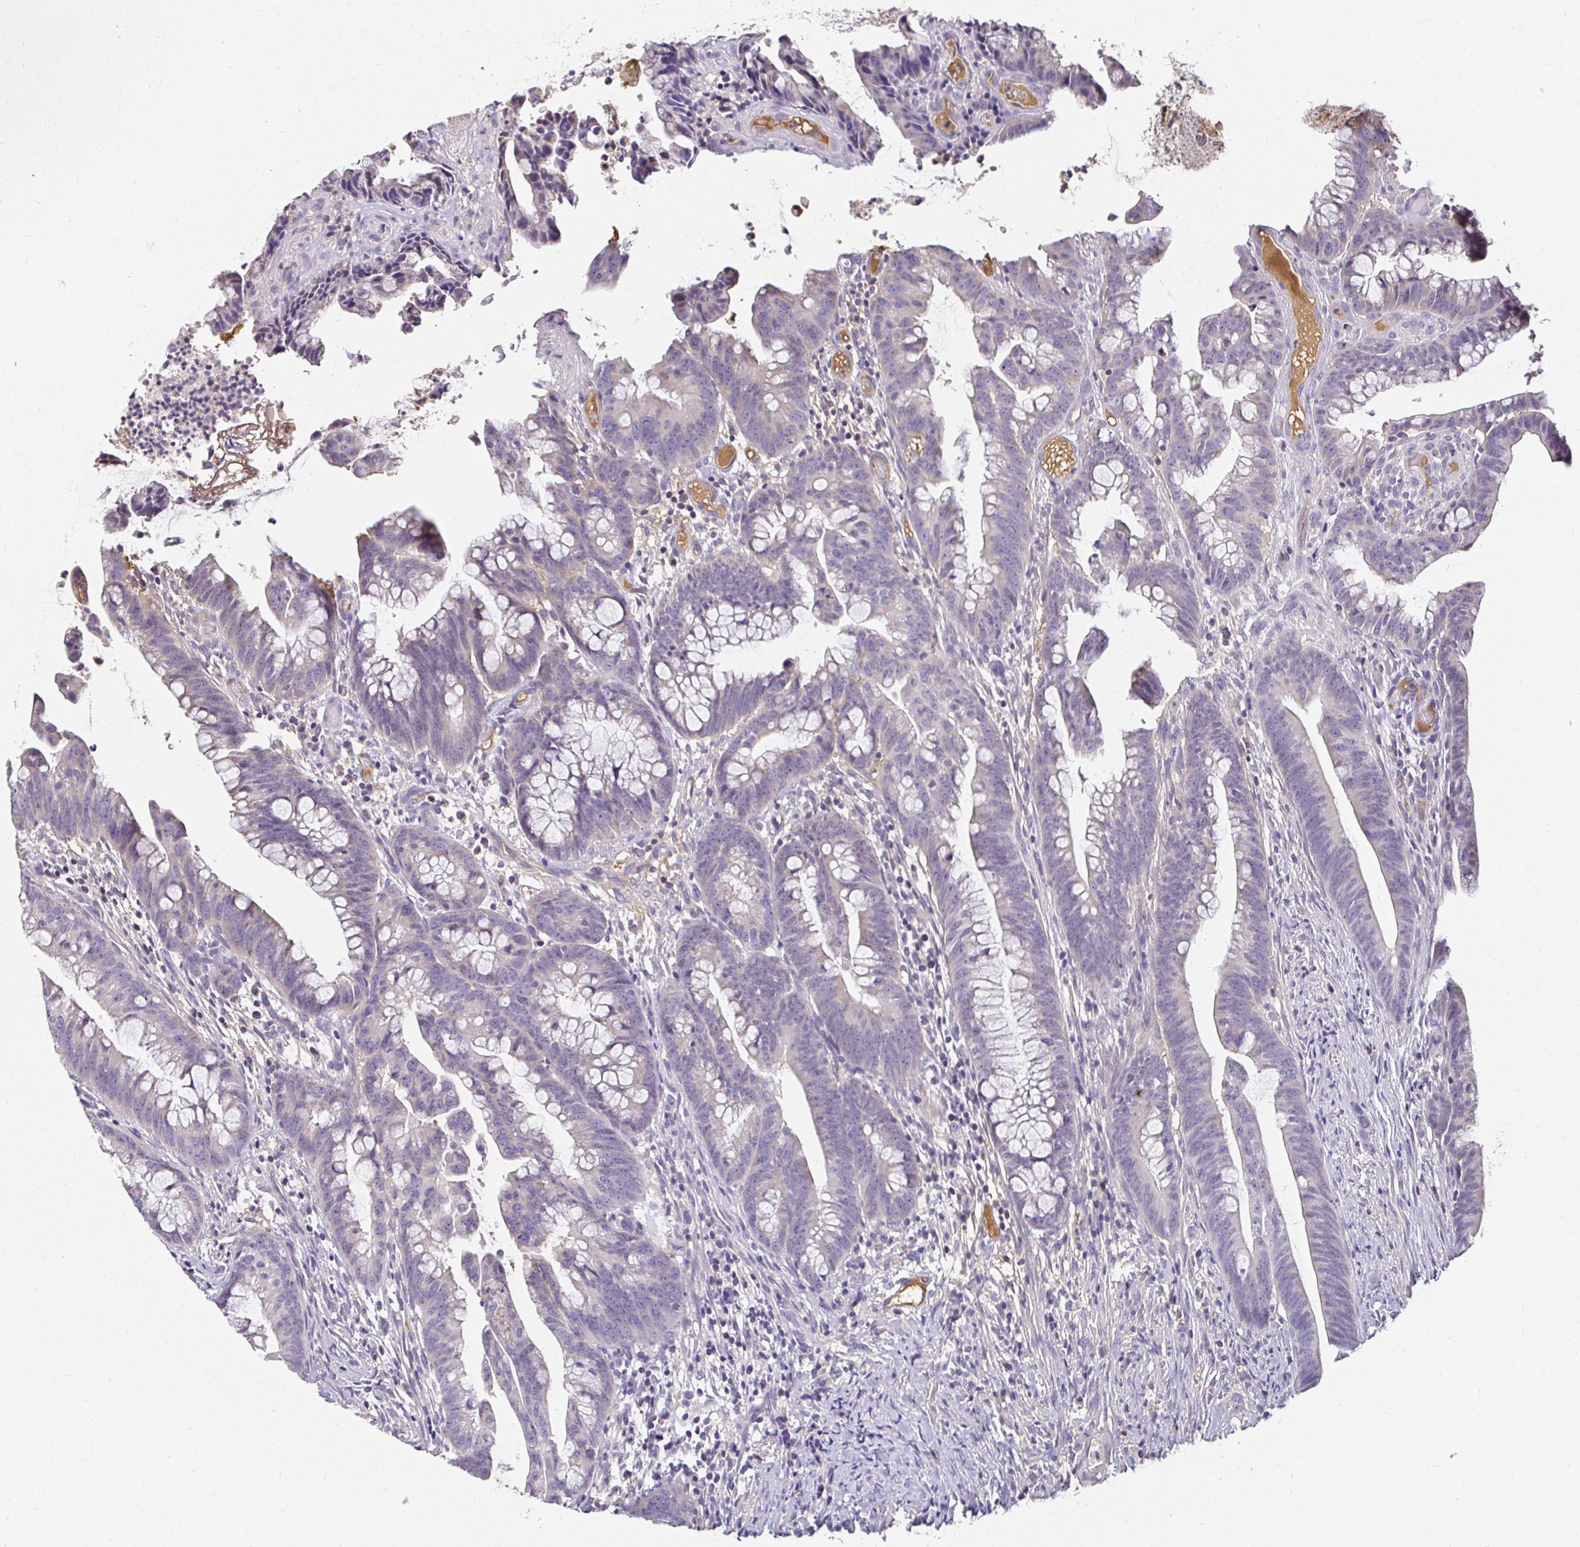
{"staining": {"intensity": "negative", "quantity": "none", "location": "none"}, "tissue": "colorectal cancer", "cell_type": "Tumor cells", "image_type": "cancer", "snomed": [{"axis": "morphology", "description": "Adenocarcinoma, NOS"}, {"axis": "topography", "description": "Colon"}], "caption": "Immunohistochemistry (IHC) of colorectal cancer (adenocarcinoma) displays no expression in tumor cells. (Stains: DAB (3,3'-diaminobenzidine) immunohistochemistry (IHC) with hematoxylin counter stain, Microscopy: brightfield microscopy at high magnification).", "gene": "LOXL4", "patient": {"sex": "male", "age": 62}}